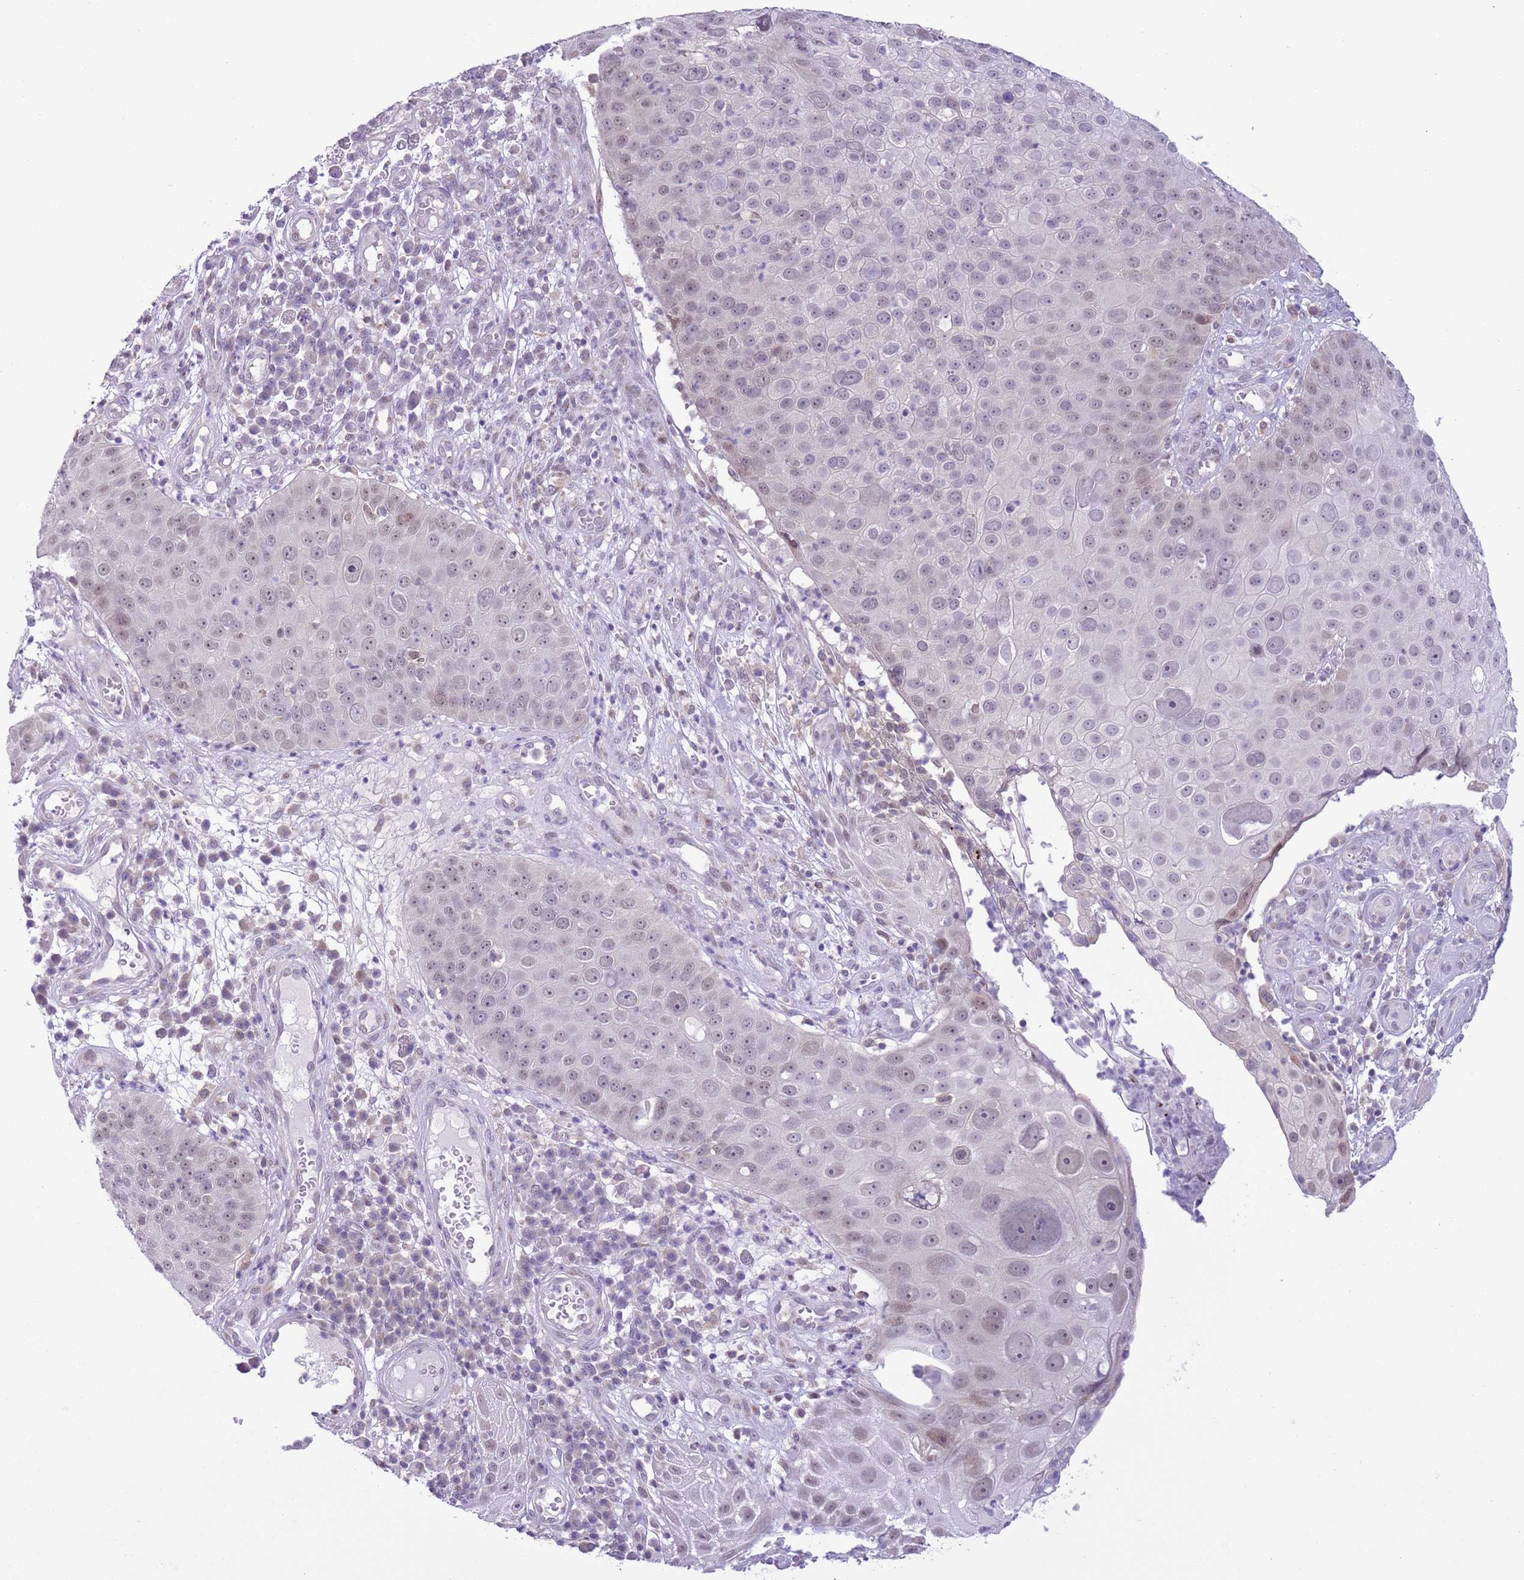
{"staining": {"intensity": "weak", "quantity": "25%-75%", "location": "nuclear"}, "tissue": "skin cancer", "cell_type": "Tumor cells", "image_type": "cancer", "snomed": [{"axis": "morphology", "description": "Squamous cell carcinoma, NOS"}, {"axis": "topography", "description": "Skin"}], "caption": "Weak nuclear positivity for a protein is seen in approximately 25%-75% of tumor cells of skin squamous cell carcinoma using immunohistochemistry (IHC).", "gene": "ZNF576", "patient": {"sex": "male", "age": 71}}